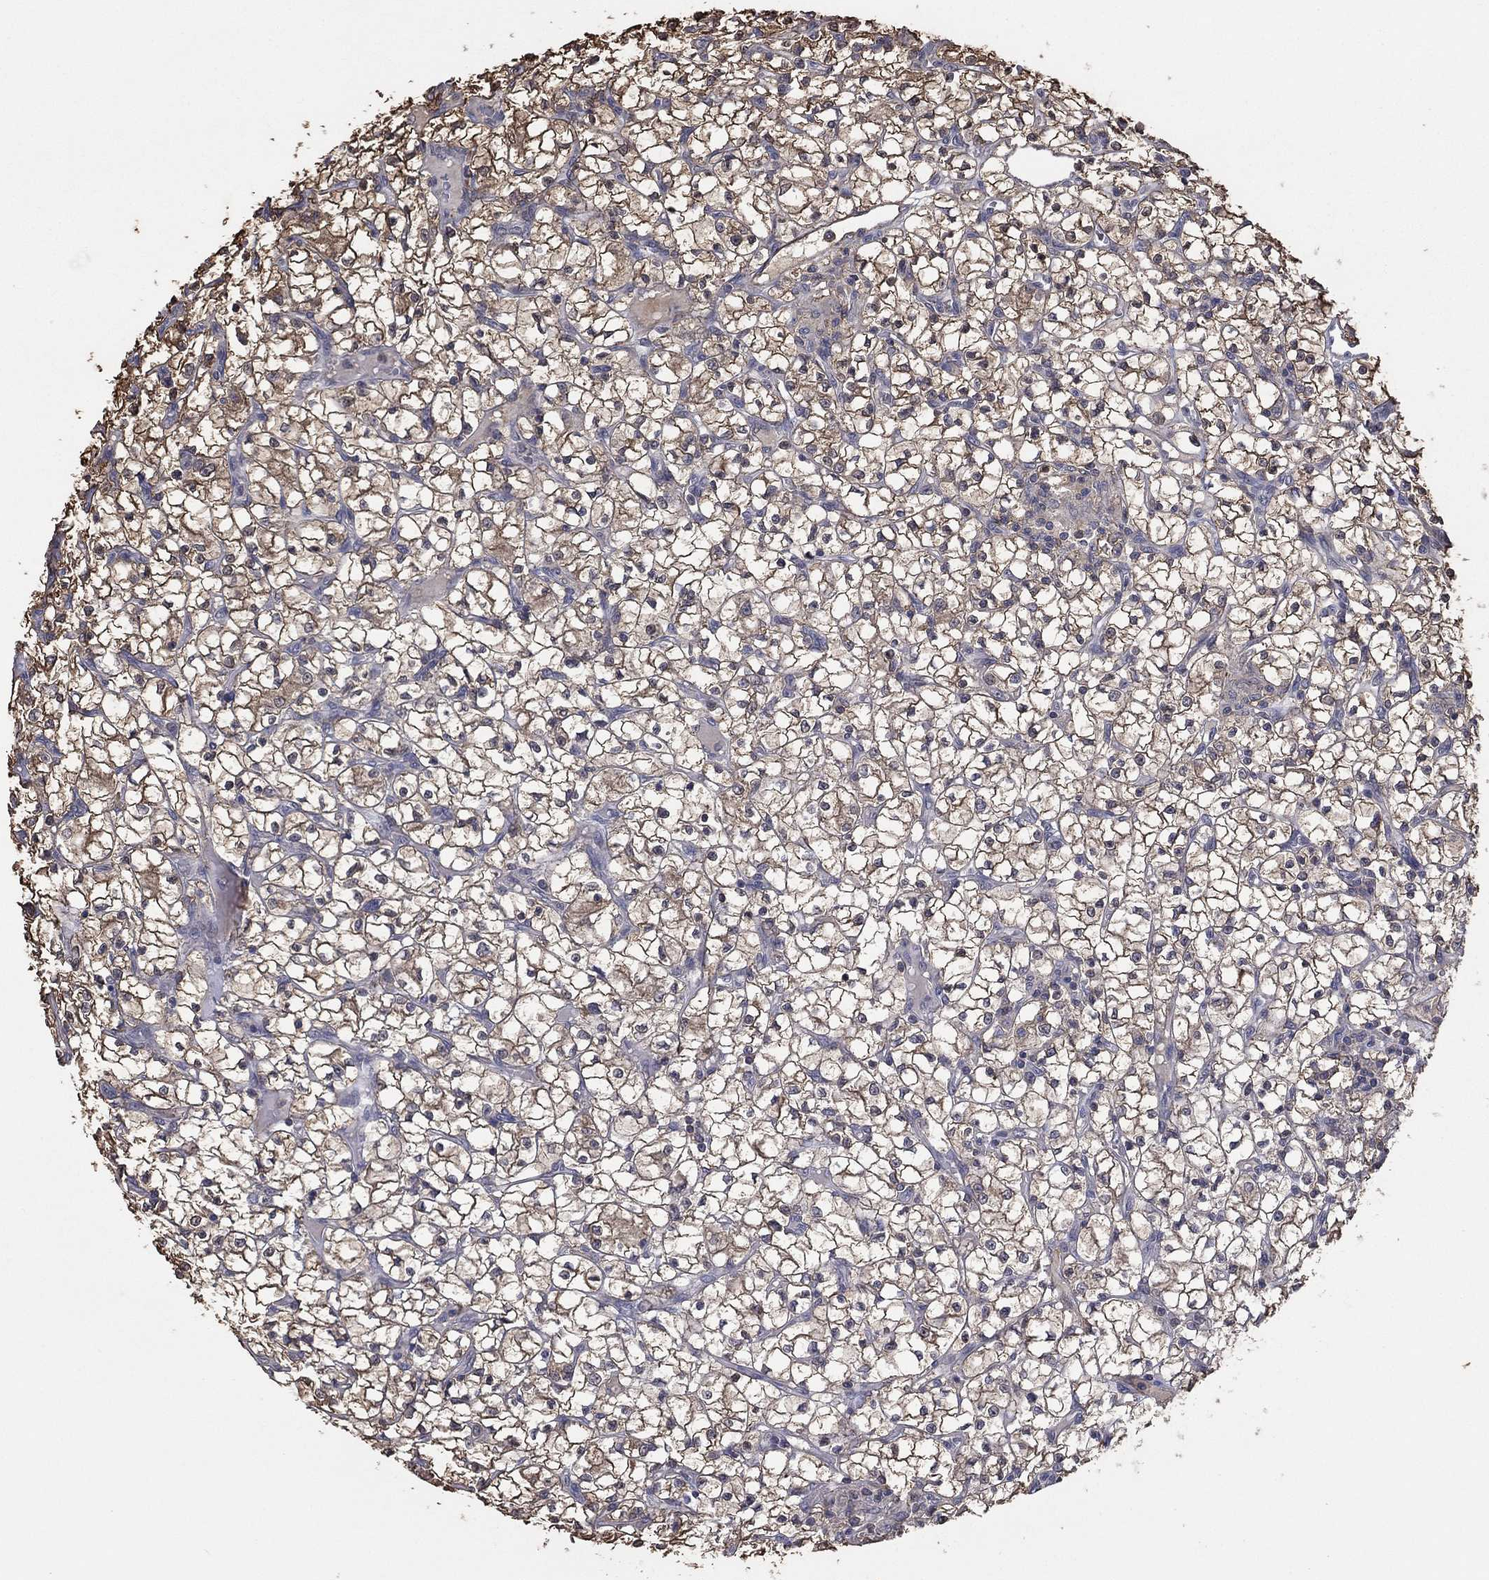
{"staining": {"intensity": "moderate", "quantity": "<25%", "location": "cytoplasmic/membranous"}, "tissue": "renal cancer", "cell_type": "Tumor cells", "image_type": "cancer", "snomed": [{"axis": "morphology", "description": "Adenocarcinoma, NOS"}, {"axis": "topography", "description": "Kidney"}], "caption": "A micrograph showing moderate cytoplasmic/membranous staining in approximately <25% of tumor cells in adenocarcinoma (renal), as visualized by brown immunohistochemical staining.", "gene": "RNF114", "patient": {"sex": "female", "age": 64}}